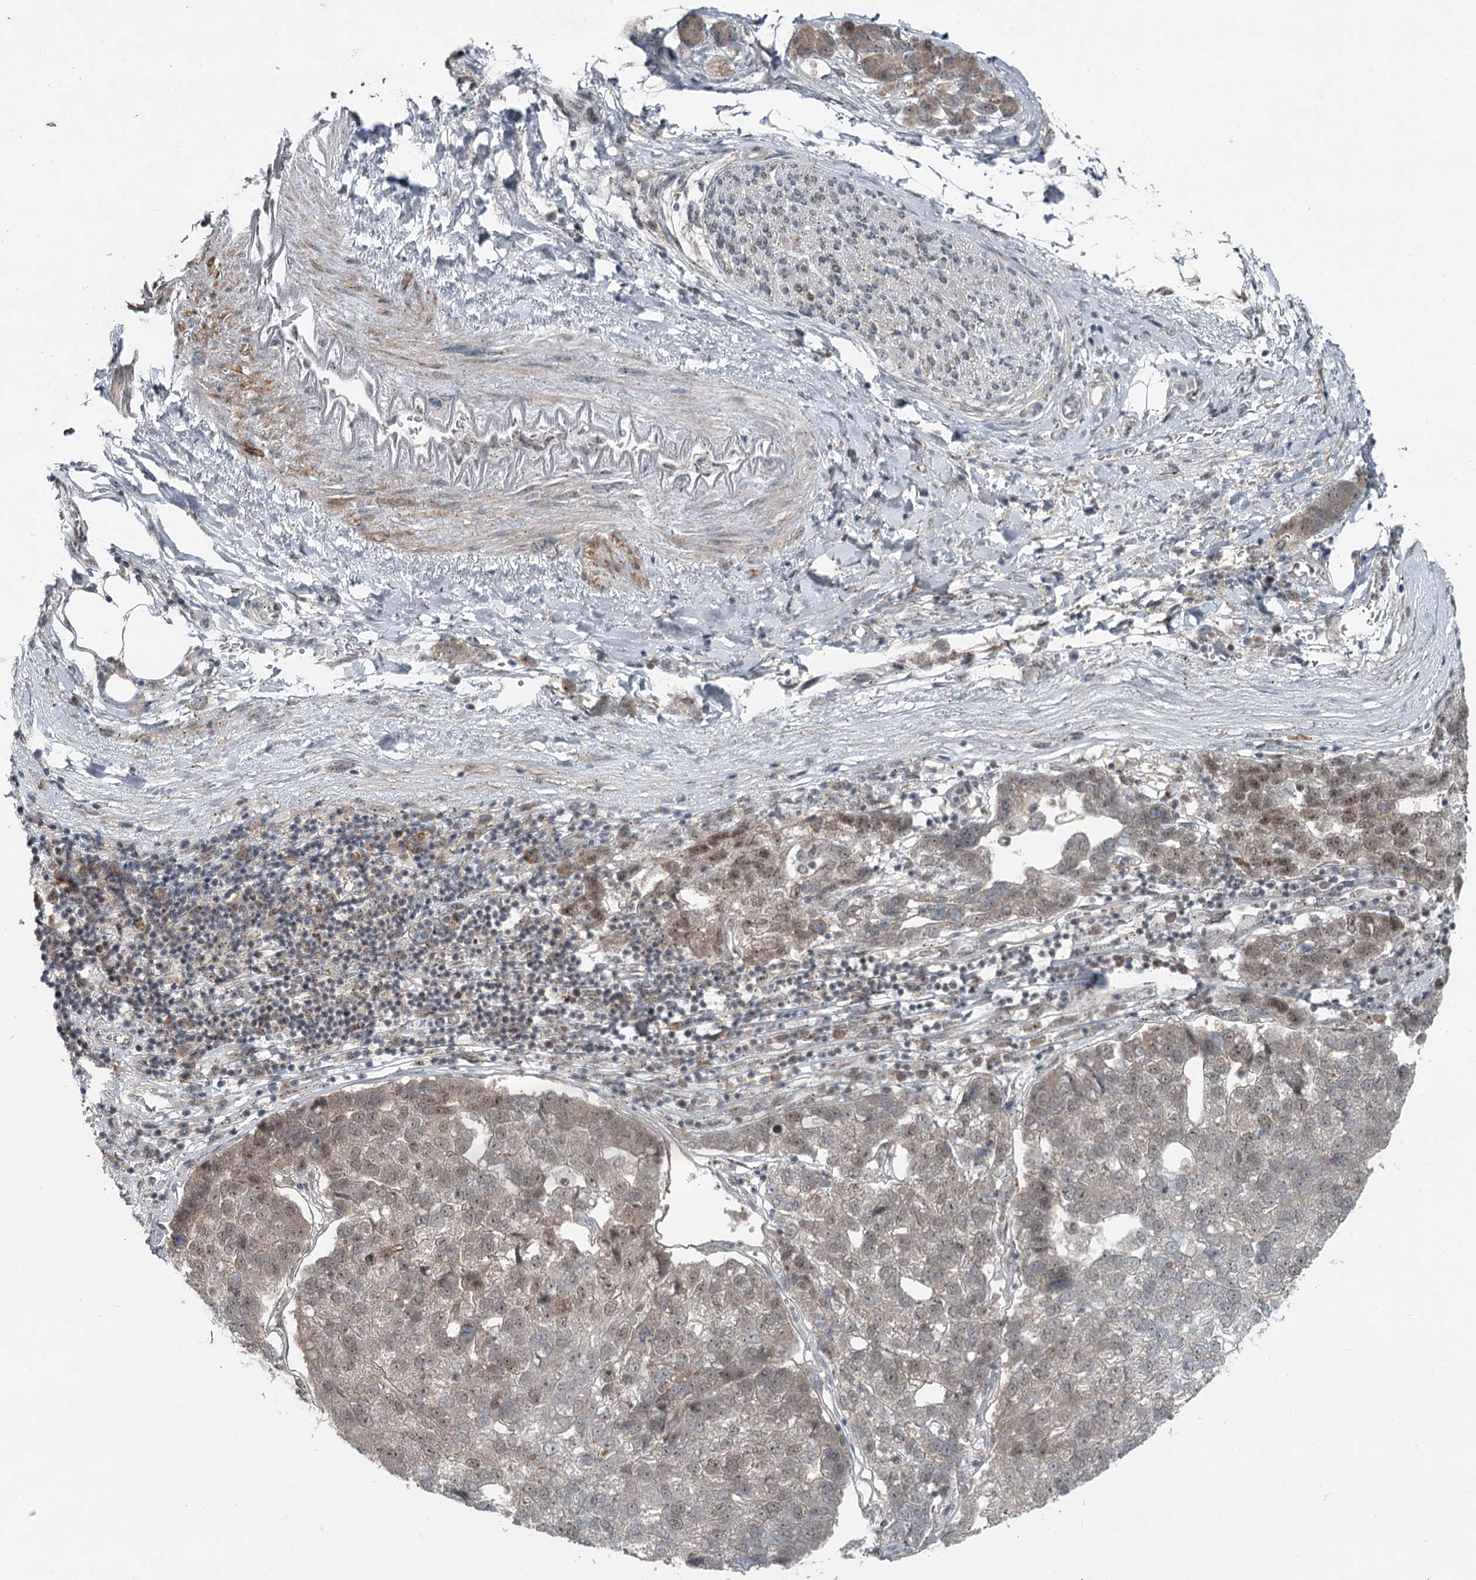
{"staining": {"intensity": "weak", "quantity": "<25%", "location": "nuclear"}, "tissue": "pancreatic cancer", "cell_type": "Tumor cells", "image_type": "cancer", "snomed": [{"axis": "morphology", "description": "Adenocarcinoma, NOS"}, {"axis": "topography", "description": "Pancreas"}], "caption": "This image is of pancreatic cancer stained with IHC to label a protein in brown with the nuclei are counter-stained blue. There is no positivity in tumor cells.", "gene": "EXOSC1", "patient": {"sex": "female", "age": 61}}